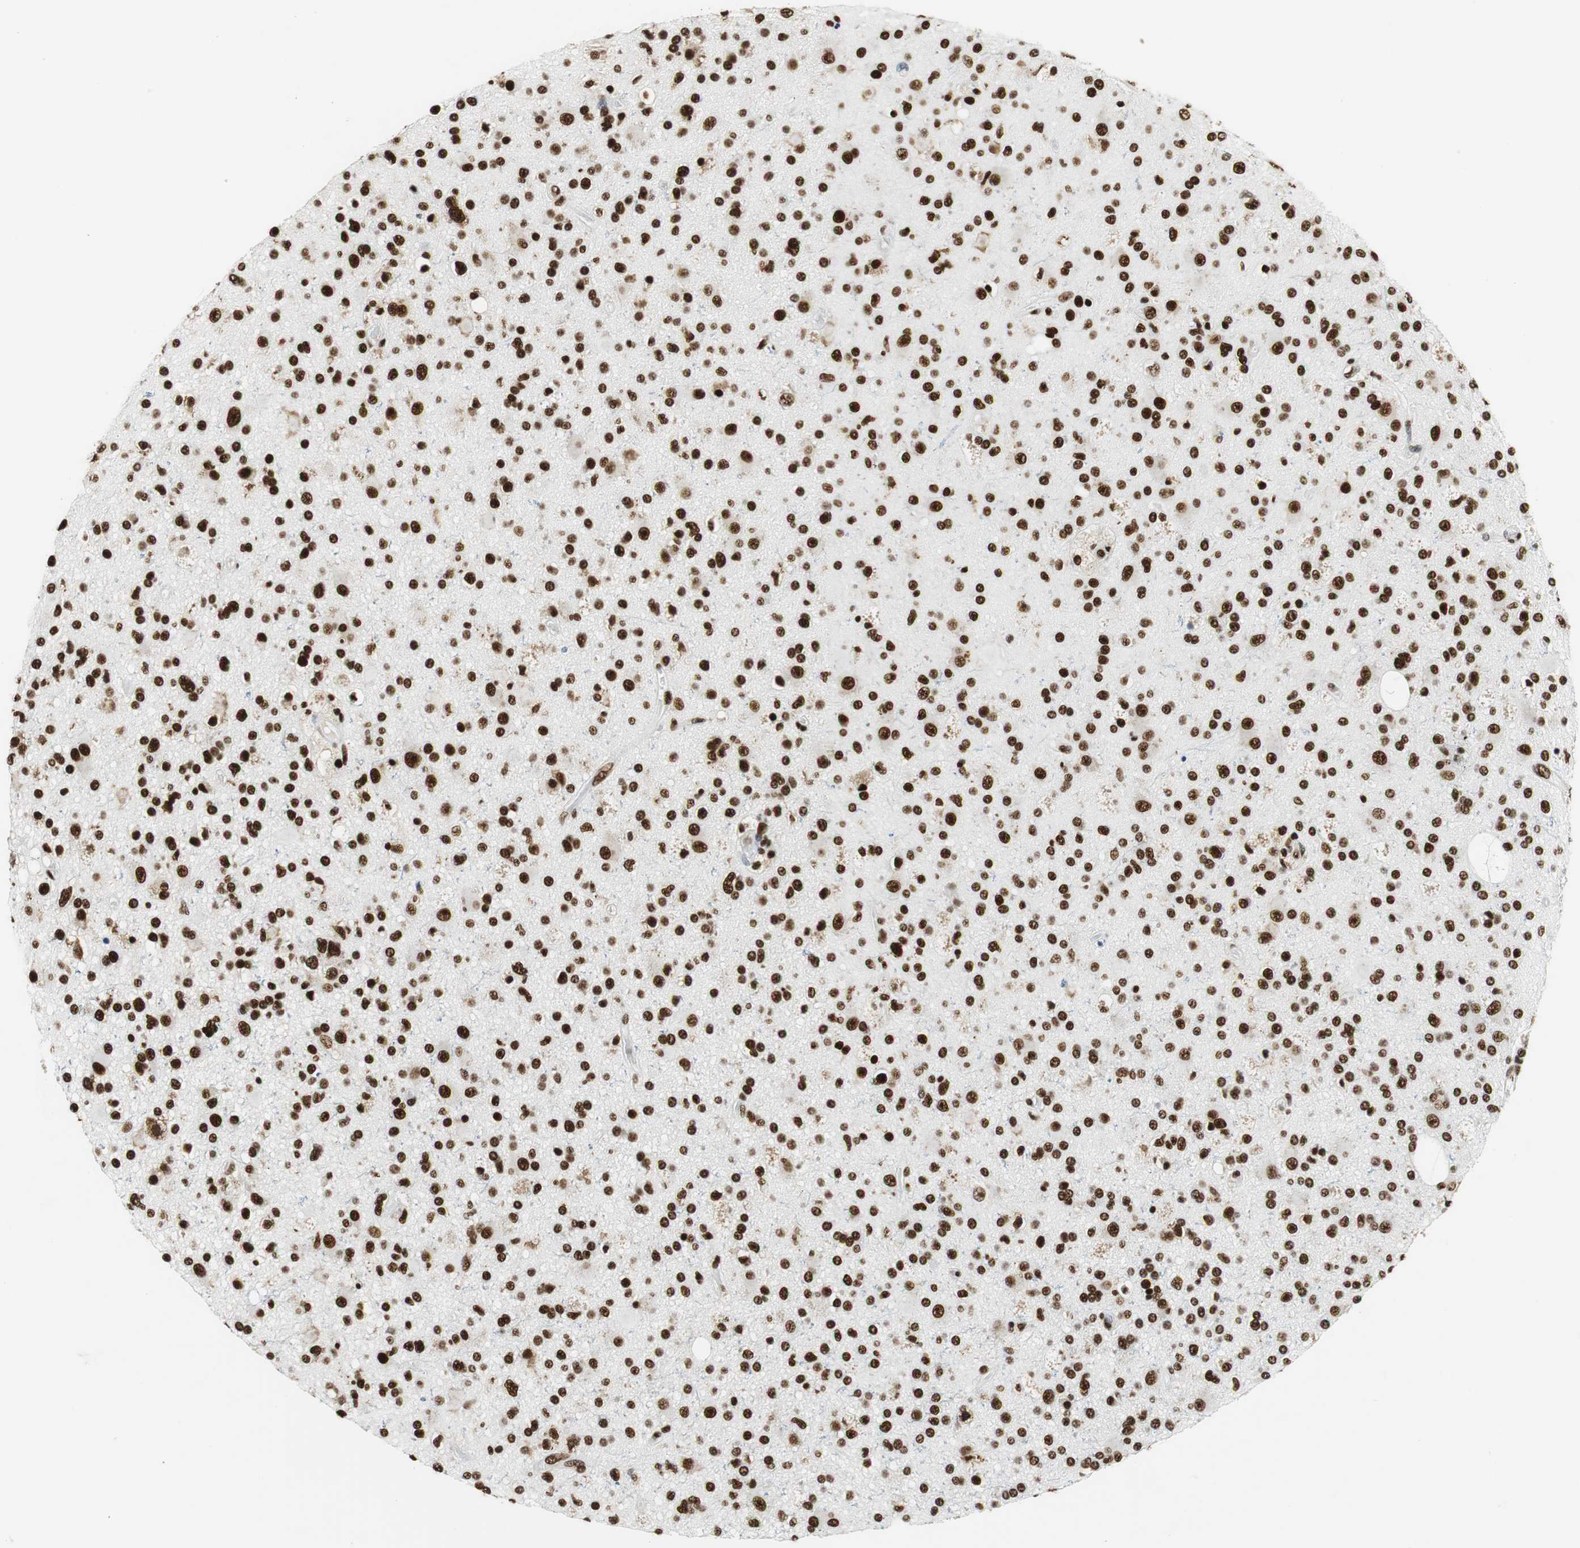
{"staining": {"intensity": "strong", "quantity": ">75%", "location": "nuclear"}, "tissue": "glioma", "cell_type": "Tumor cells", "image_type": "cancer", "snomed": [{"axis": "morphology", "description": "Glioma, malignant, High grade"}, {"axis": "topography", "description": "Brain"}], "caption": "Protein analysis of glioma tissue demonstrates strong nuclear positivity in approximately >75% of tumor cells.", "gene": "PRKDC", "patient": {"sex": "male", "age": 33}}